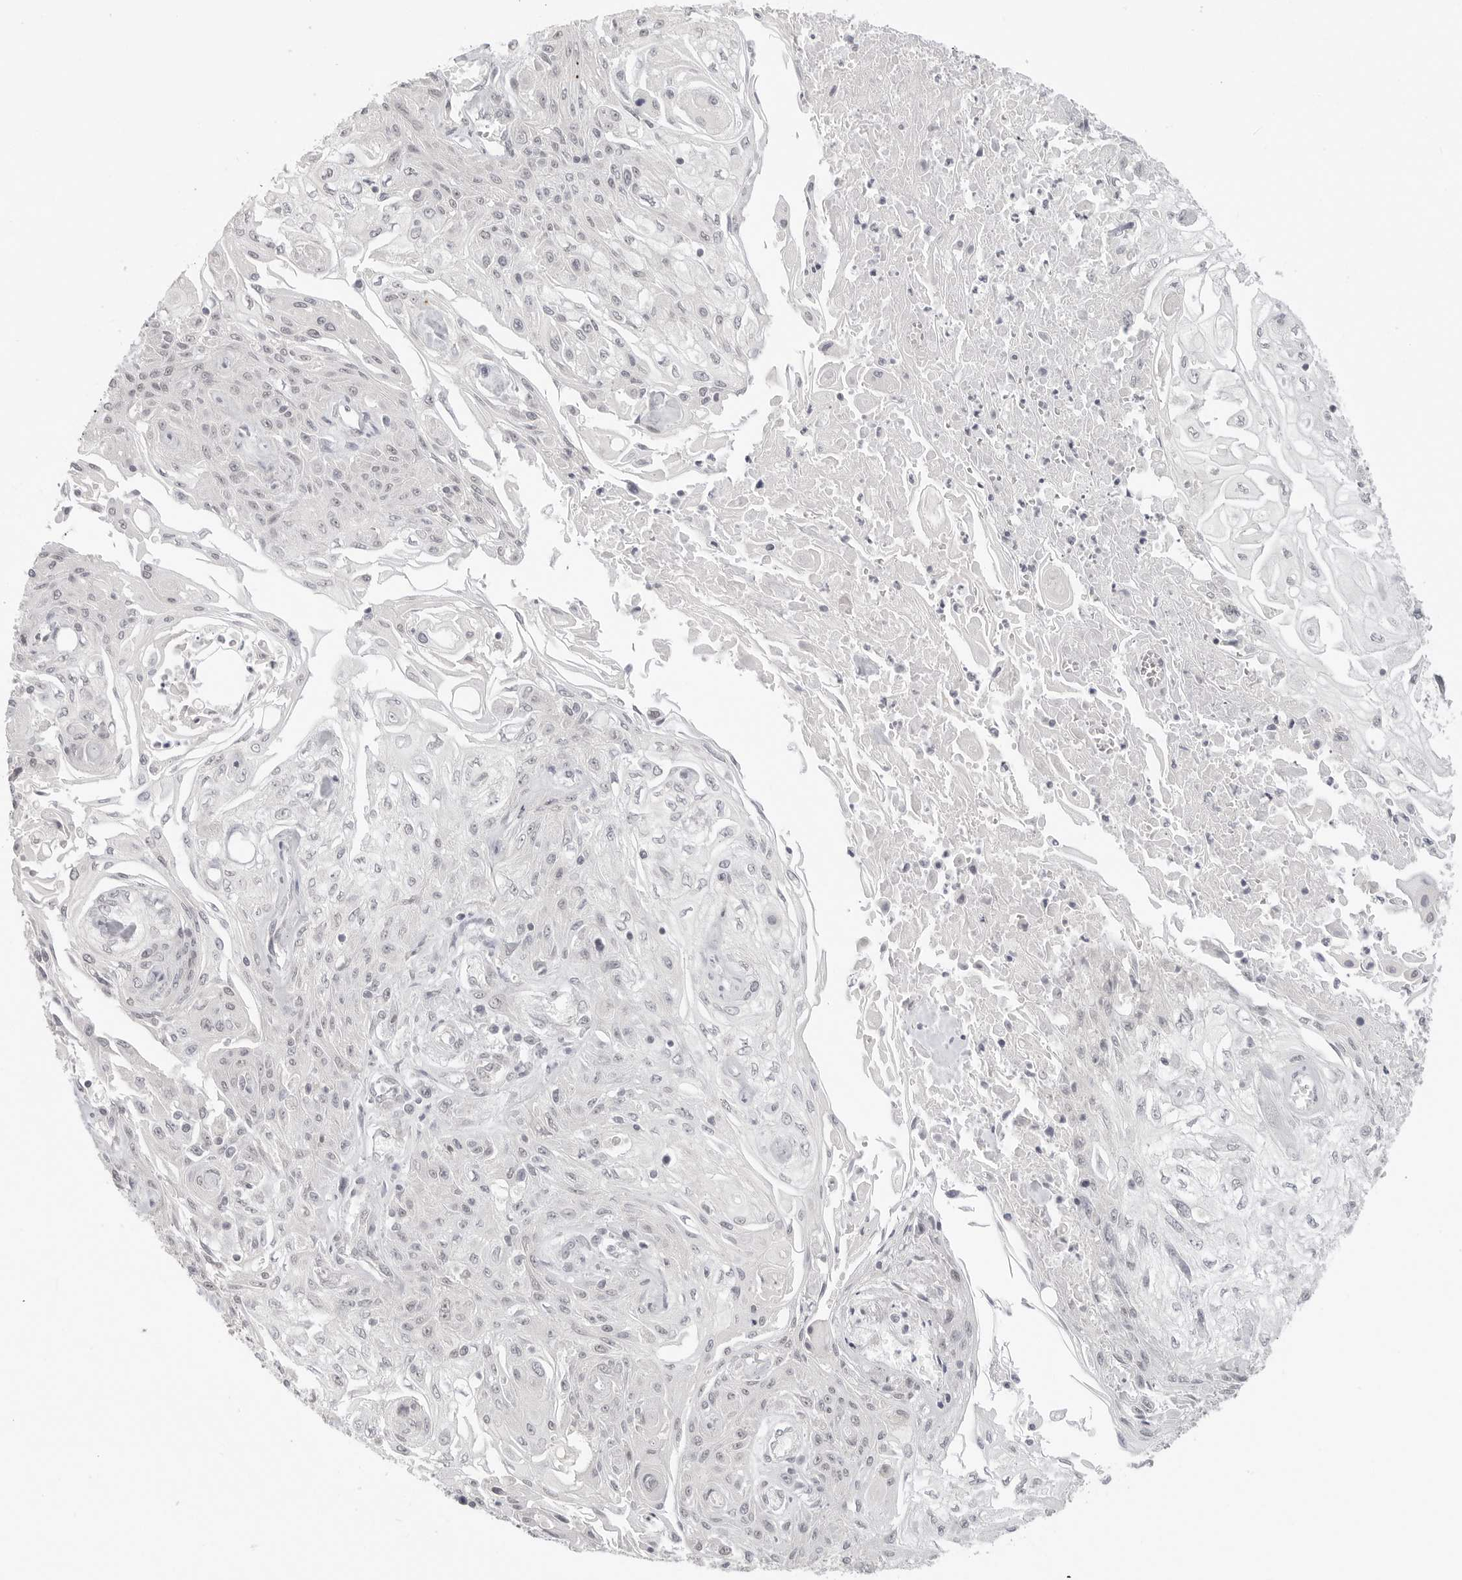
{"staining": {"intensity": "negative", "quantity": "none", "location": "none"}, "tissue": "skin cancer", "cell_type": "Tumor cells", "image_type": "cancer", "snomed": [{"axis": "morphology", "description": "Squamous cell carcinoma, NOS"}, {"axis": "morphology", "description": "Squamous cell carcinoma, metastatic, NOS"}, {"axis": "topography", "description": "Skin"}, {"axis": "topography", "description": "Lymph node"}], "caption": "Tumor cells are negative for protein expression in human skin cancer.", "gene": "KLK11", "patient": {"sex": "male", "age": 75}}